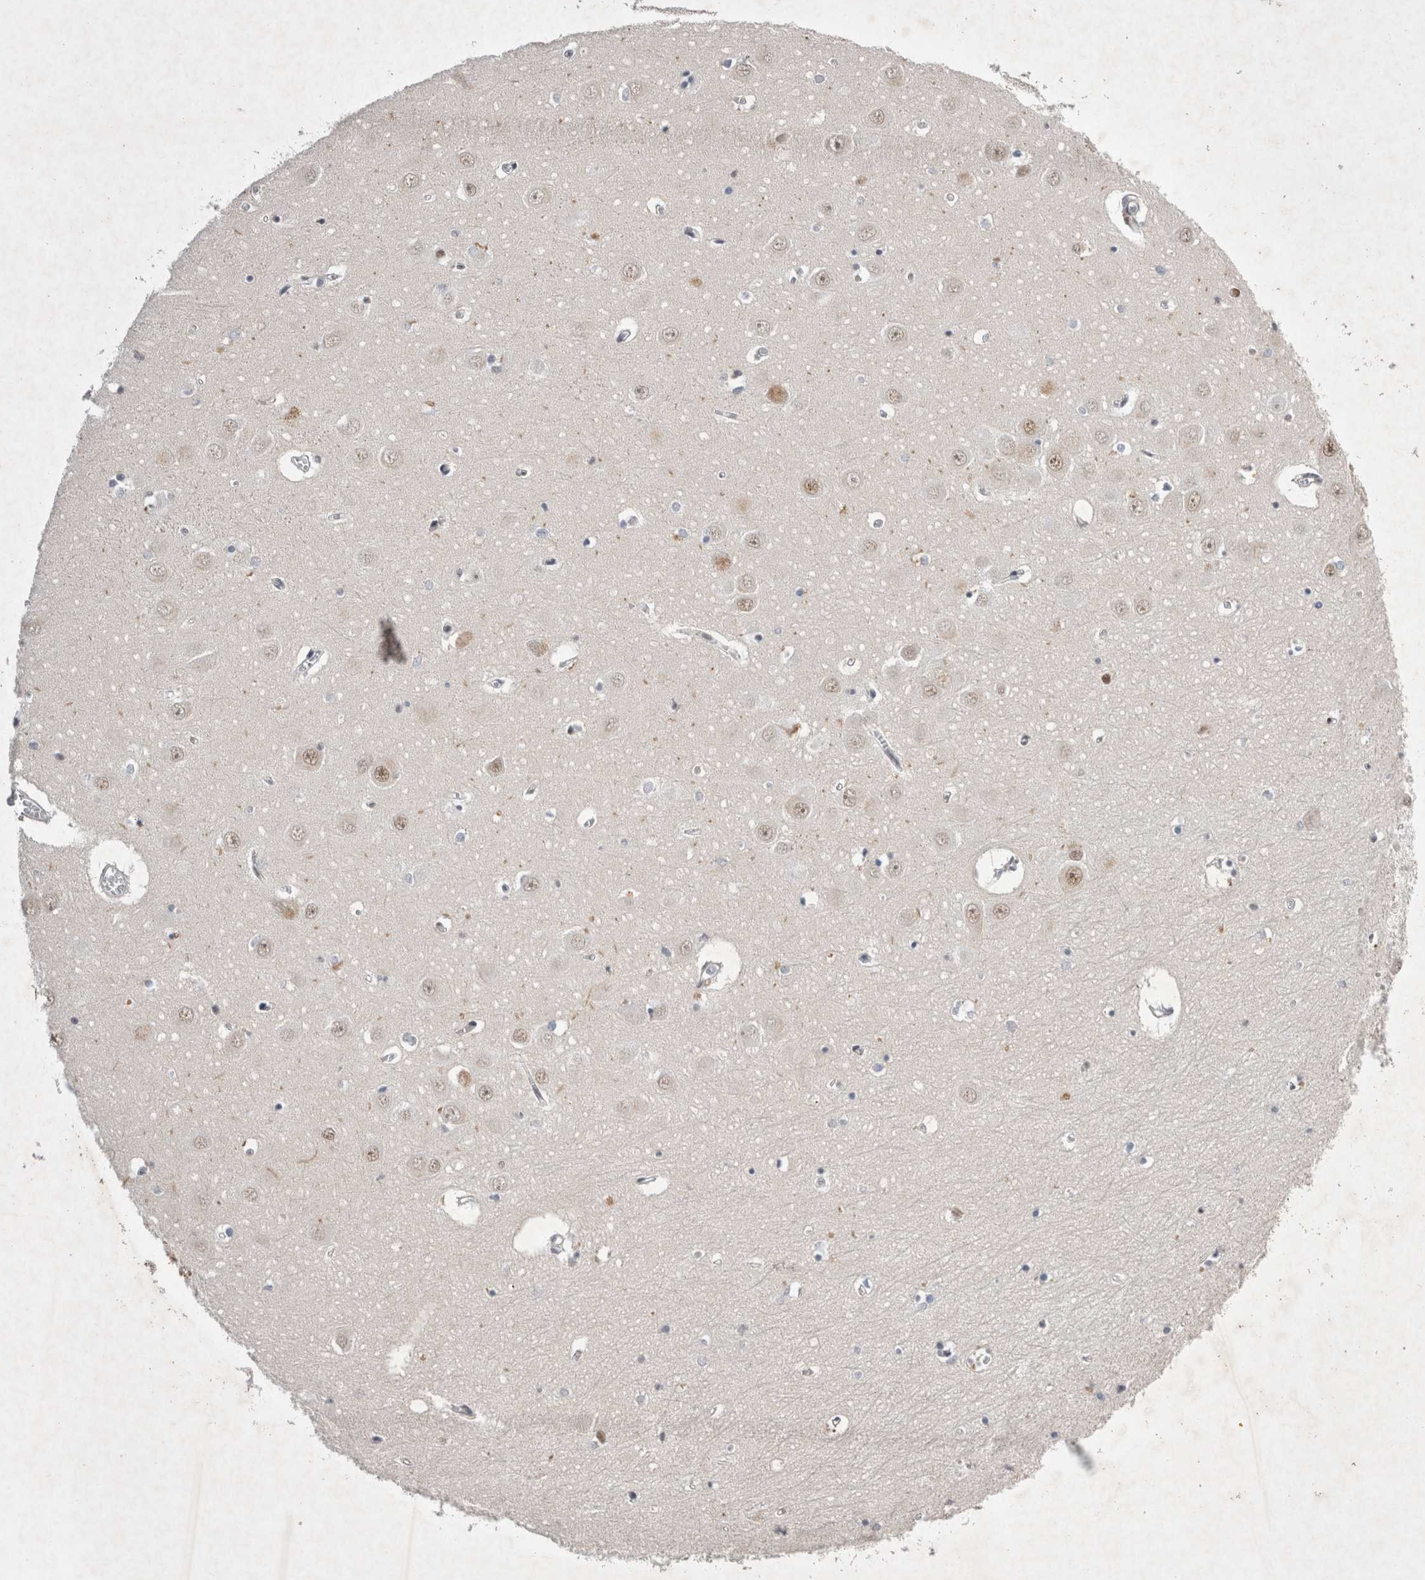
{"staining": {"intensity": "weak", "quantity": "<25%", "location": "nuclear"}, "tissue": "hippocampus", "cell_type": "Glial cells", "image_type": "normal", "snomed": [{"axis": "morphology", "description": "Normal tissue, NOS"}, {"axis": "topography", "description": "Hippocampus"}], "caption": "This micrograph is of benign hippocampus stained with IHC to label a protein in brown with the nuclei are counter-stained blue. There is no positivity in glial cells.", "gene": "RBM6", "patient": {"sex": "male", "age": 70}}